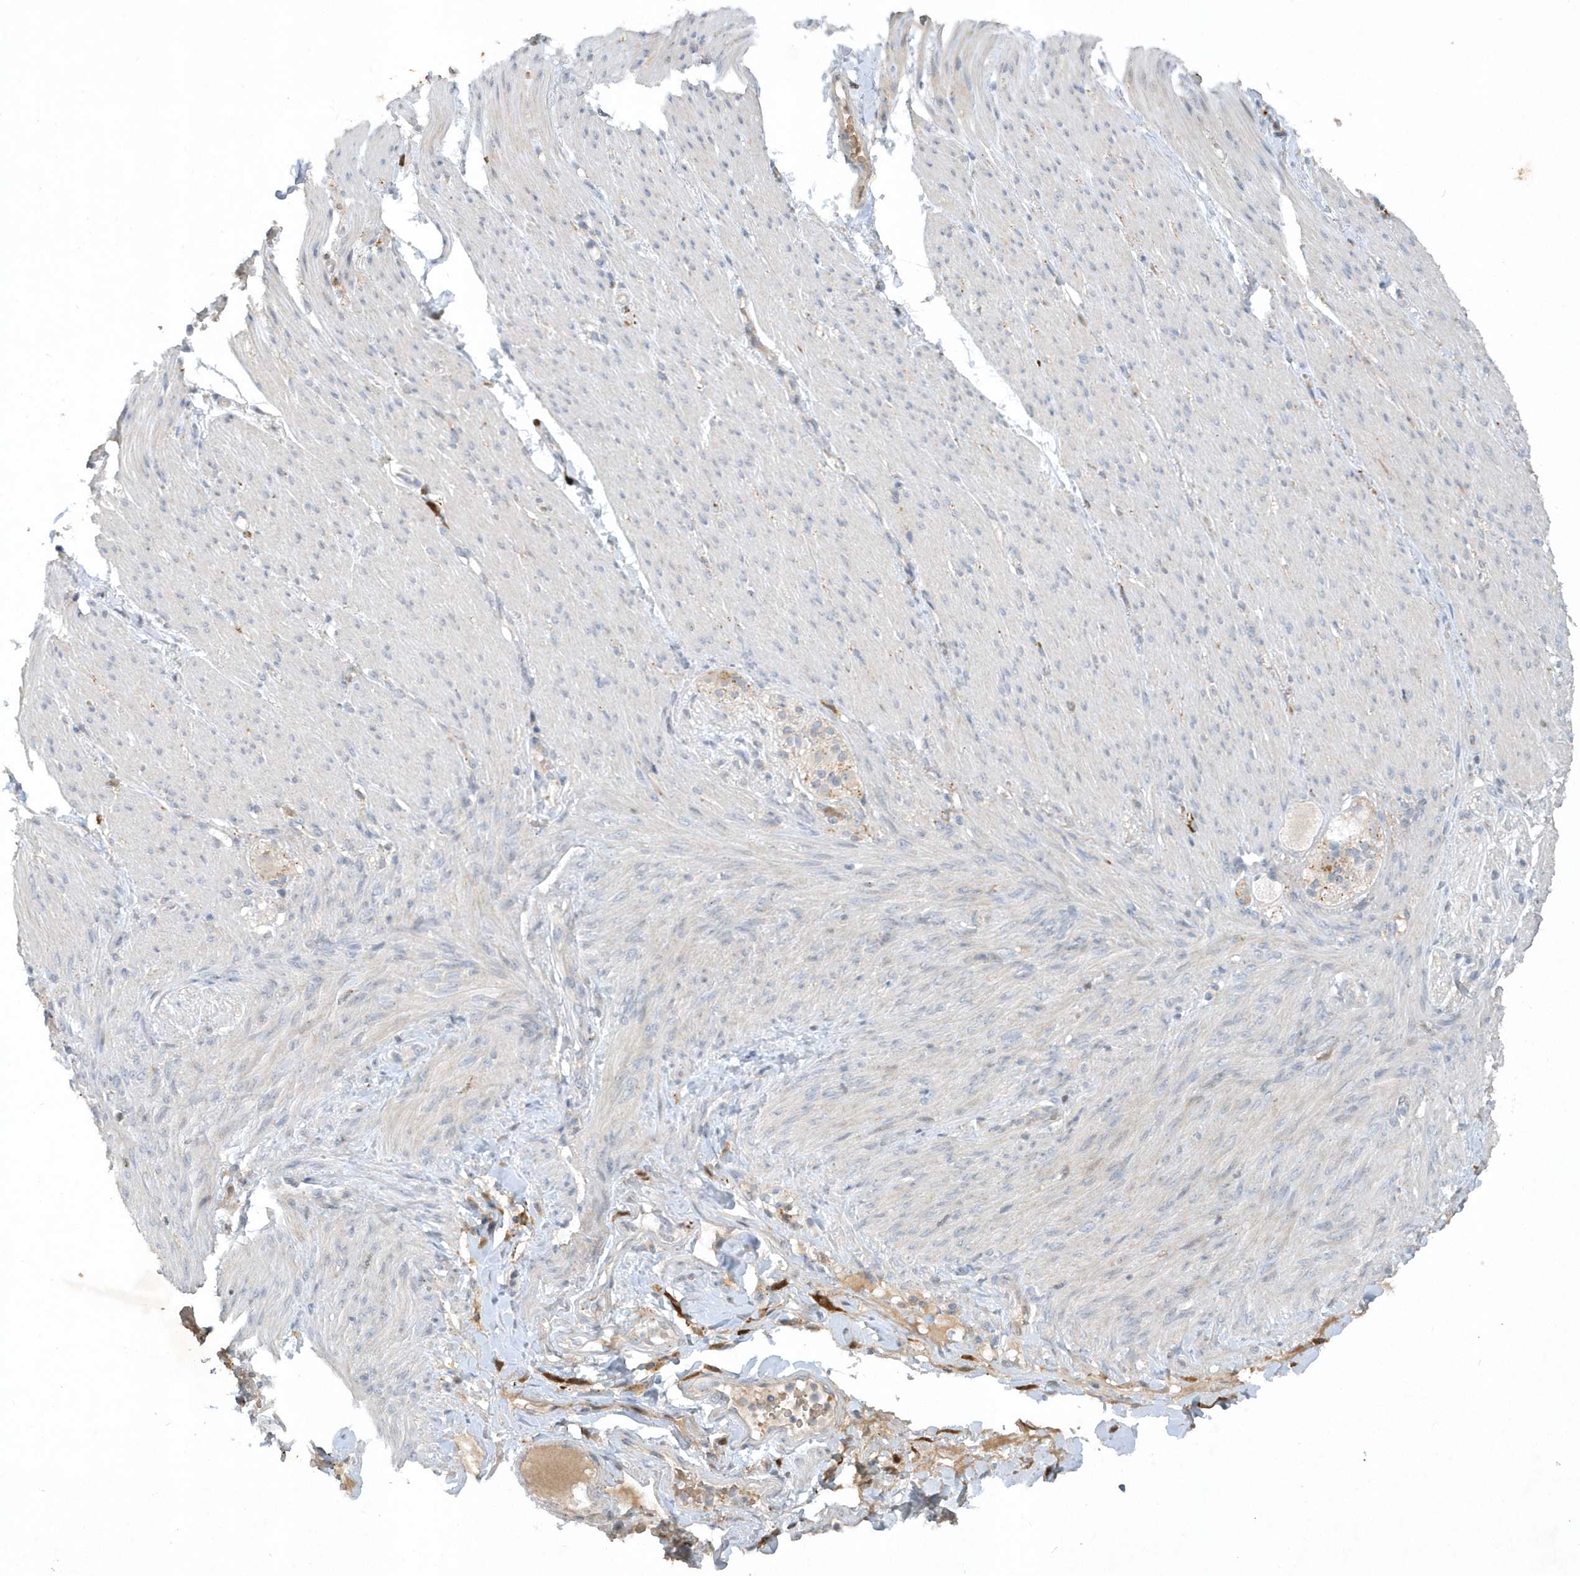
{"staining": {"intensity": "moderate", "quantity": "<25%", "location": "cytoplasmic/membranous"}, "tissue": "soft tissue", "cell_type": "Chondrocytes", "image_type": "normal", "snomed": [{"axis": "morphology", "description": "Normal tissue, NOS"}, {"axis": "topography", "description": "Colon"}, {"axis": "topography", "description": "Peripheral nerve tissue"}], "caption": "High-power microscopy captured an immunohistochemistry (IHC) photomicrograph of unremarkable soft tissue, revealing moderate cytoplasmic/membranous staining in approximately <25% of chondrocytes. The protein is shown in brown color, while the nuclei are stained blue.", "gene": "THG1L", "patient": {"sex": "female", "age": 61}}